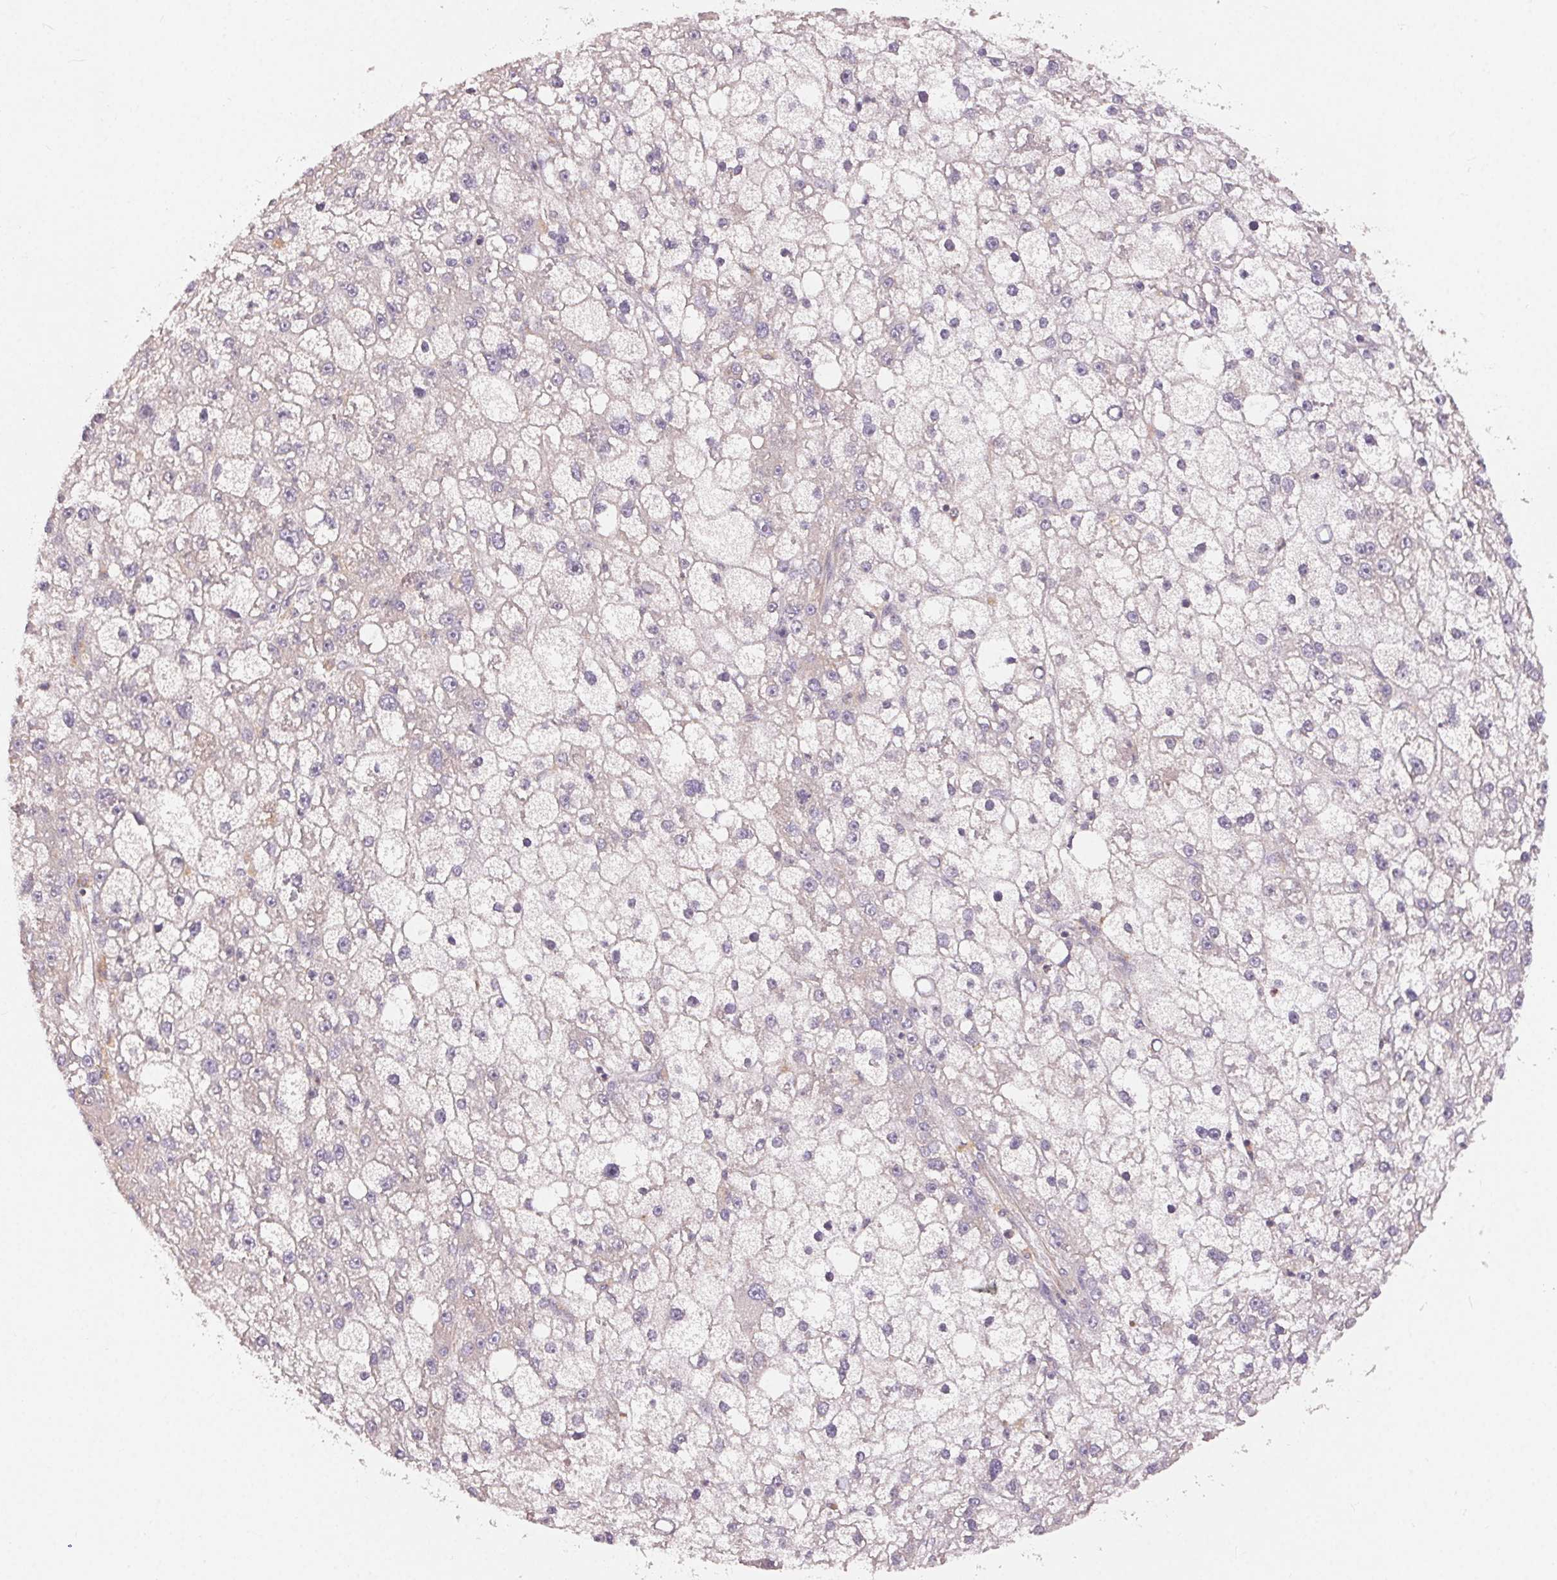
{"staining": {"intensity": "negative", "quantity": "none", "location": "none"}, "tissue": "liver cancer", "cell_type": "Tumor cells", "image_type": "cancer", "snomed": [{"axis": "morphology", "description": "Carcinoma, Hepatocellular, NOS"}, {"axis": "topography", "description": "Liver"}], "caption": "Immunohistochemistry (IHC) photomicrograph of liver hepatocellular carcinoma stained for a protein (brown), which displays no staining in tumor cells. (DAB (3,3'-diaminobenzidine) immunohistochemistry with hematoxylin counter stain).", "gene": "MAPKAPK2", "patient": {"sex": "male", "age": 67}}